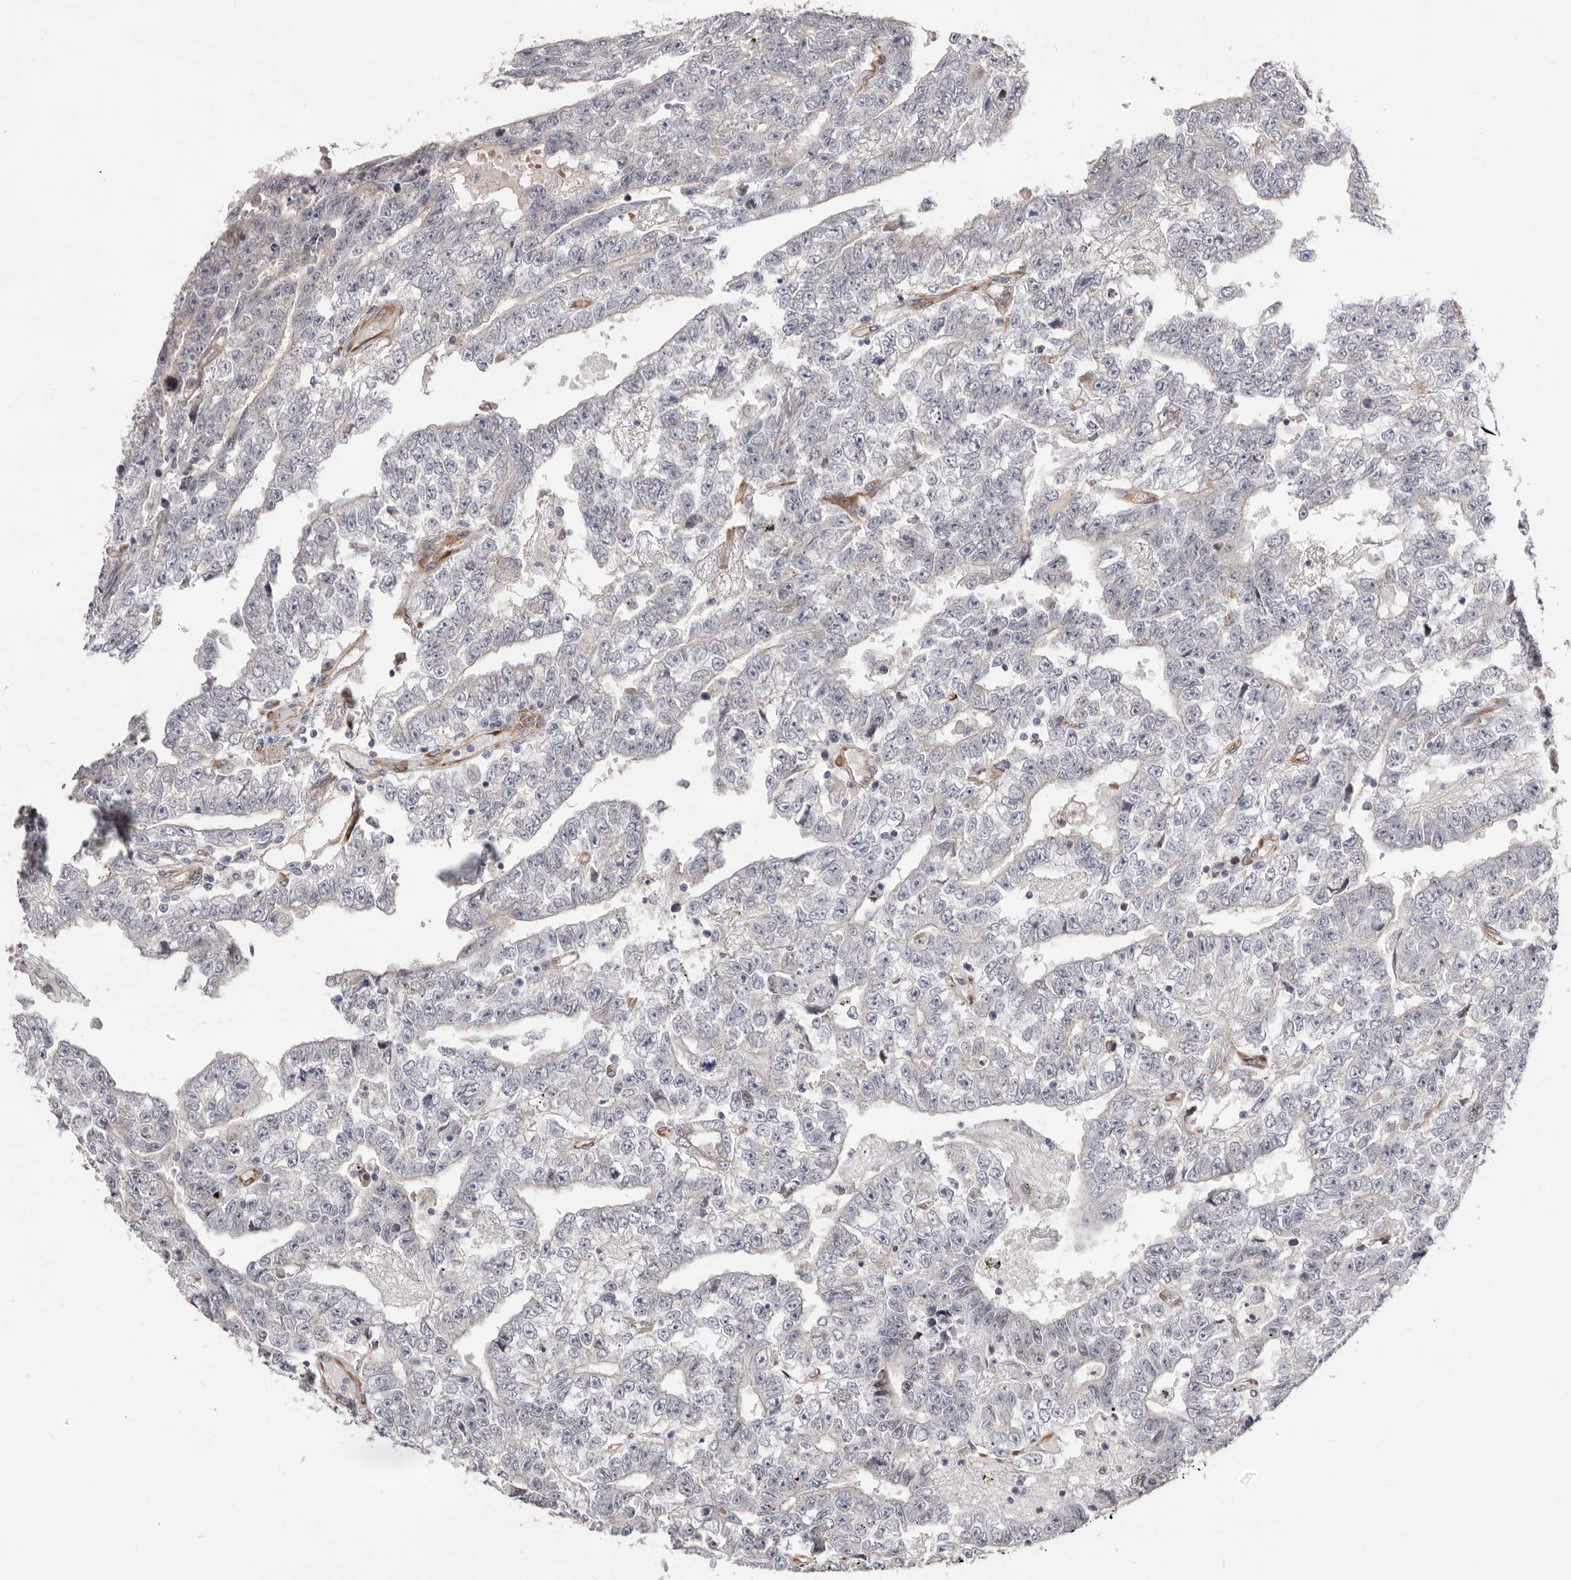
{"staining": {"intensity": "negative", "quantity": "none", "location": "none"}, "tissue": "testis cancer", "cell_type": "Tumor cells", "image_type": "cancer", "snomed": [{"axis": "morphology", "description": "Carcinoma, Embryonal, NOS"}, {"axis": "topography", "description": "Testis"}], "caption": "Testis embryonal carcinoma stained for a protein using IHC exhibits no staining tumor cells.", "gene": "USH1C", "patient": {"sex": "male", "age": 25}}